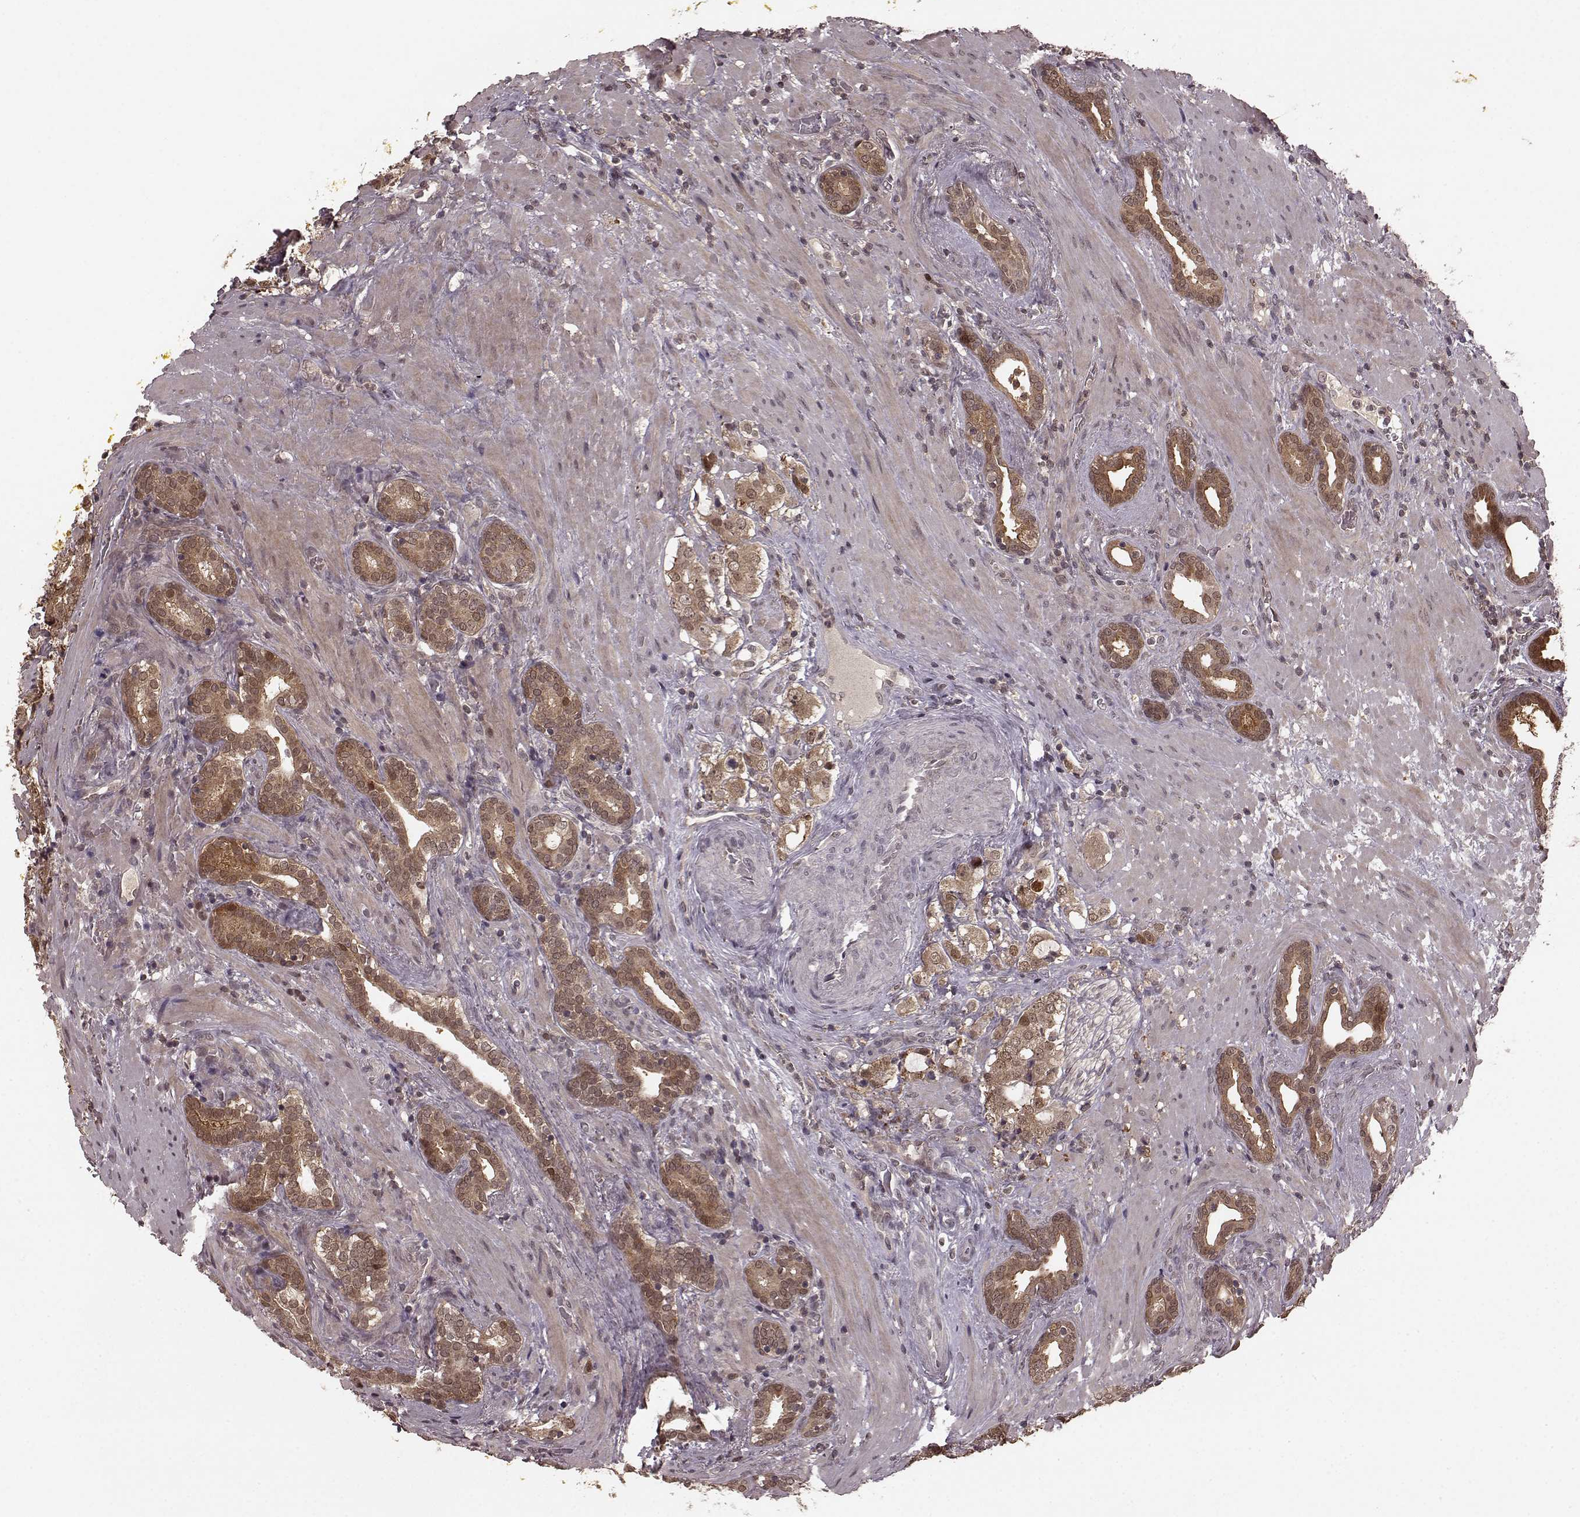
{"staining": {"intensity": "moderate", "quantity": "25%-75%", "location": "cytoplasmic/membranous,nuclear"}, "tissue": "prostate cancer", "cell_type": "Tumor cells", "image_type": "cancer", "snomed": [{"axis": "morphology", "description": "Adenocarcinoma, NOS"}, {"axis": "topography", "description": "Prostate"}], "caption": "Immunohistochemical staining of human prostate cancer displays medium levels of moderate cytoplasmic/membranous and nuclear staining in approximately 25%-75% of tumor cells.", "gene": "GSS", "patient": {"sex": "male", "age": 66}}